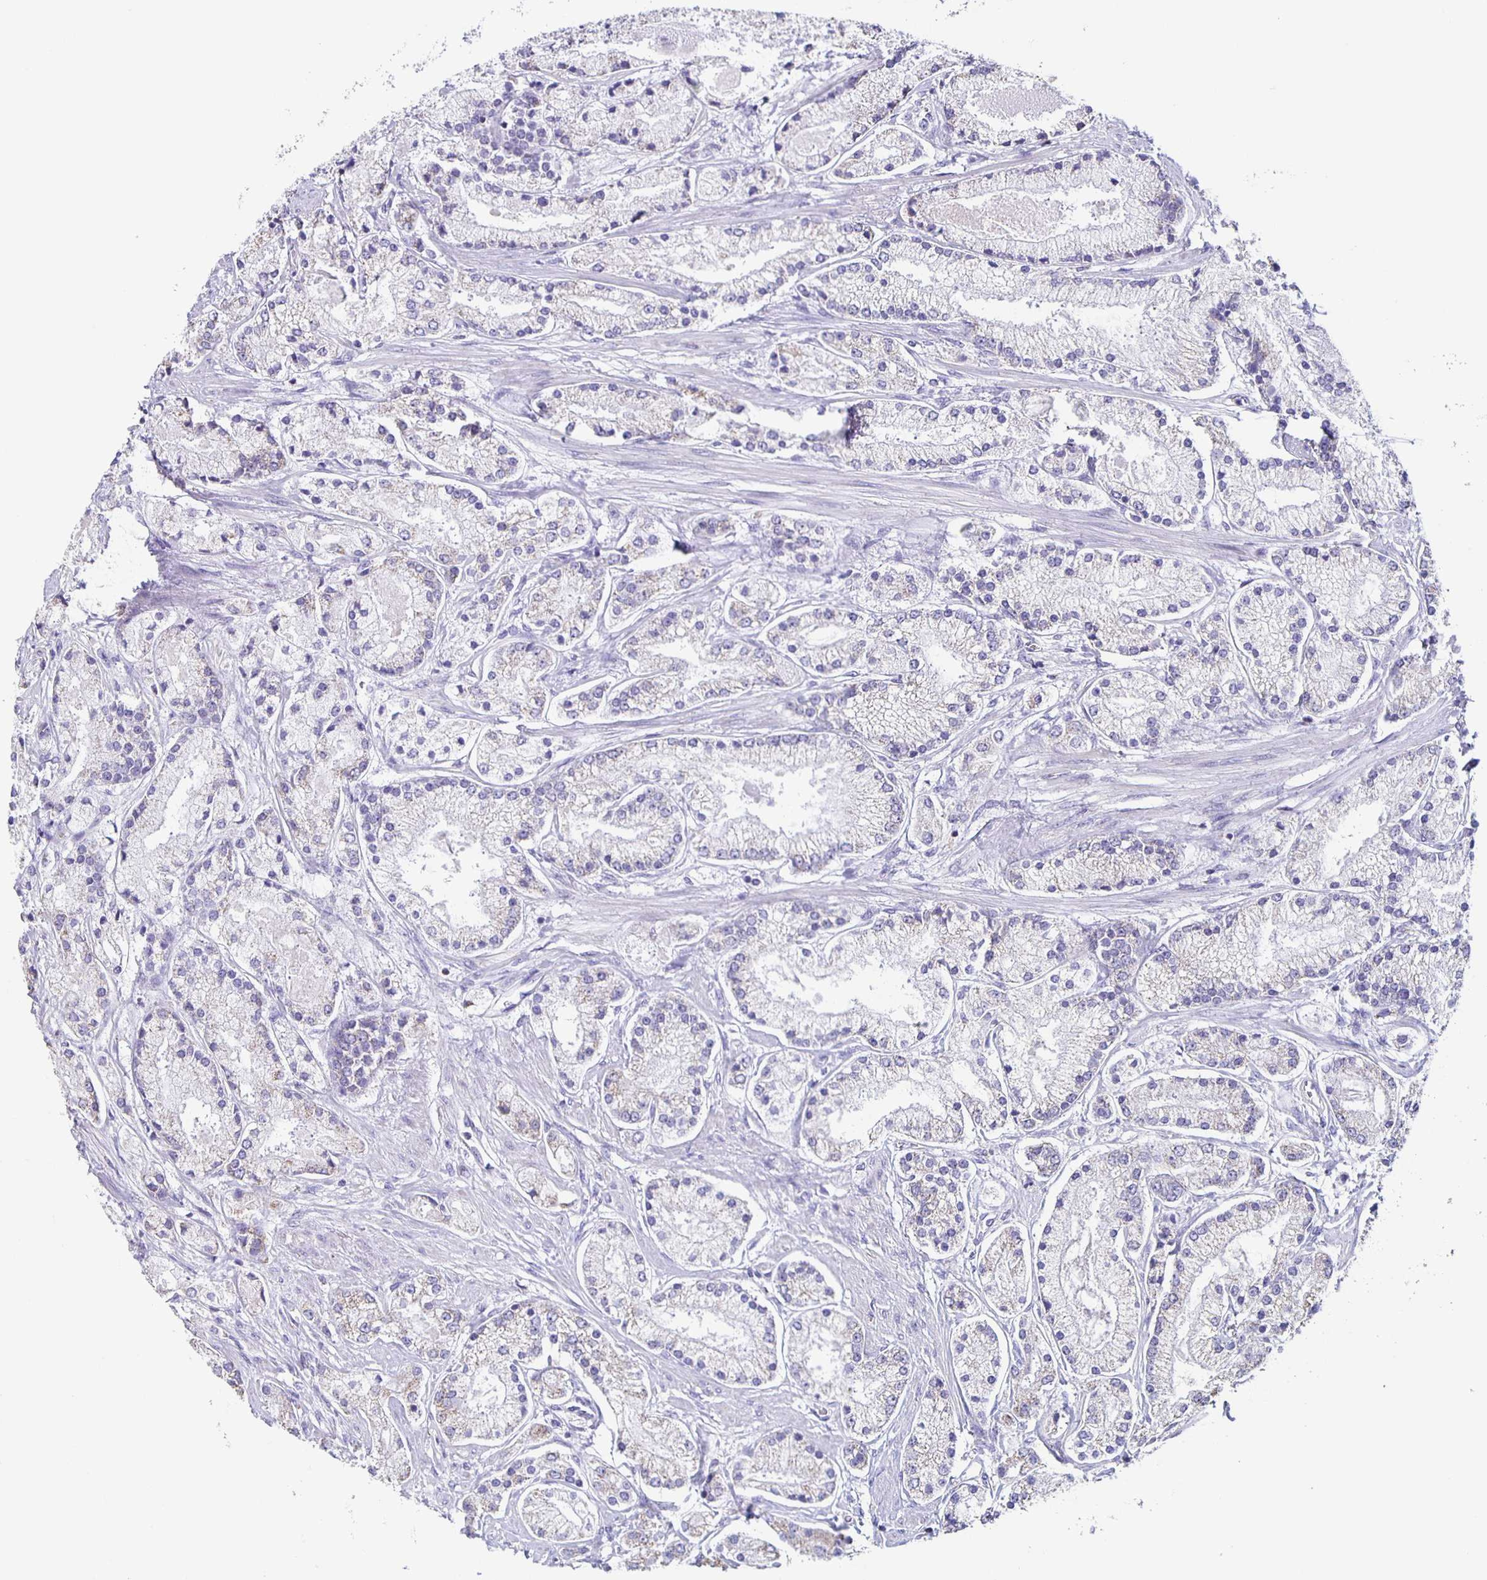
{"staining": {"intensity": "negative", "quantity": "none", "location": "none"}, "tissue": "prostate cancer", "cell_type": "Tumor cells", "image_type": "cancer", "snomed": [{"axis": "morphology", "description": "Adenocarcinoma, High grade"}, {"axis": "topography", "description": "Prostate"}], "caption": "Immunohistochemistry (IHC) image of prostate cancer (high-grade adenocarcinoma) stained for a protein (brown), which exhibits no positivity in tumor cells.", "gene": "TPPP", "patient": {"sex": "male", "age": 67}}